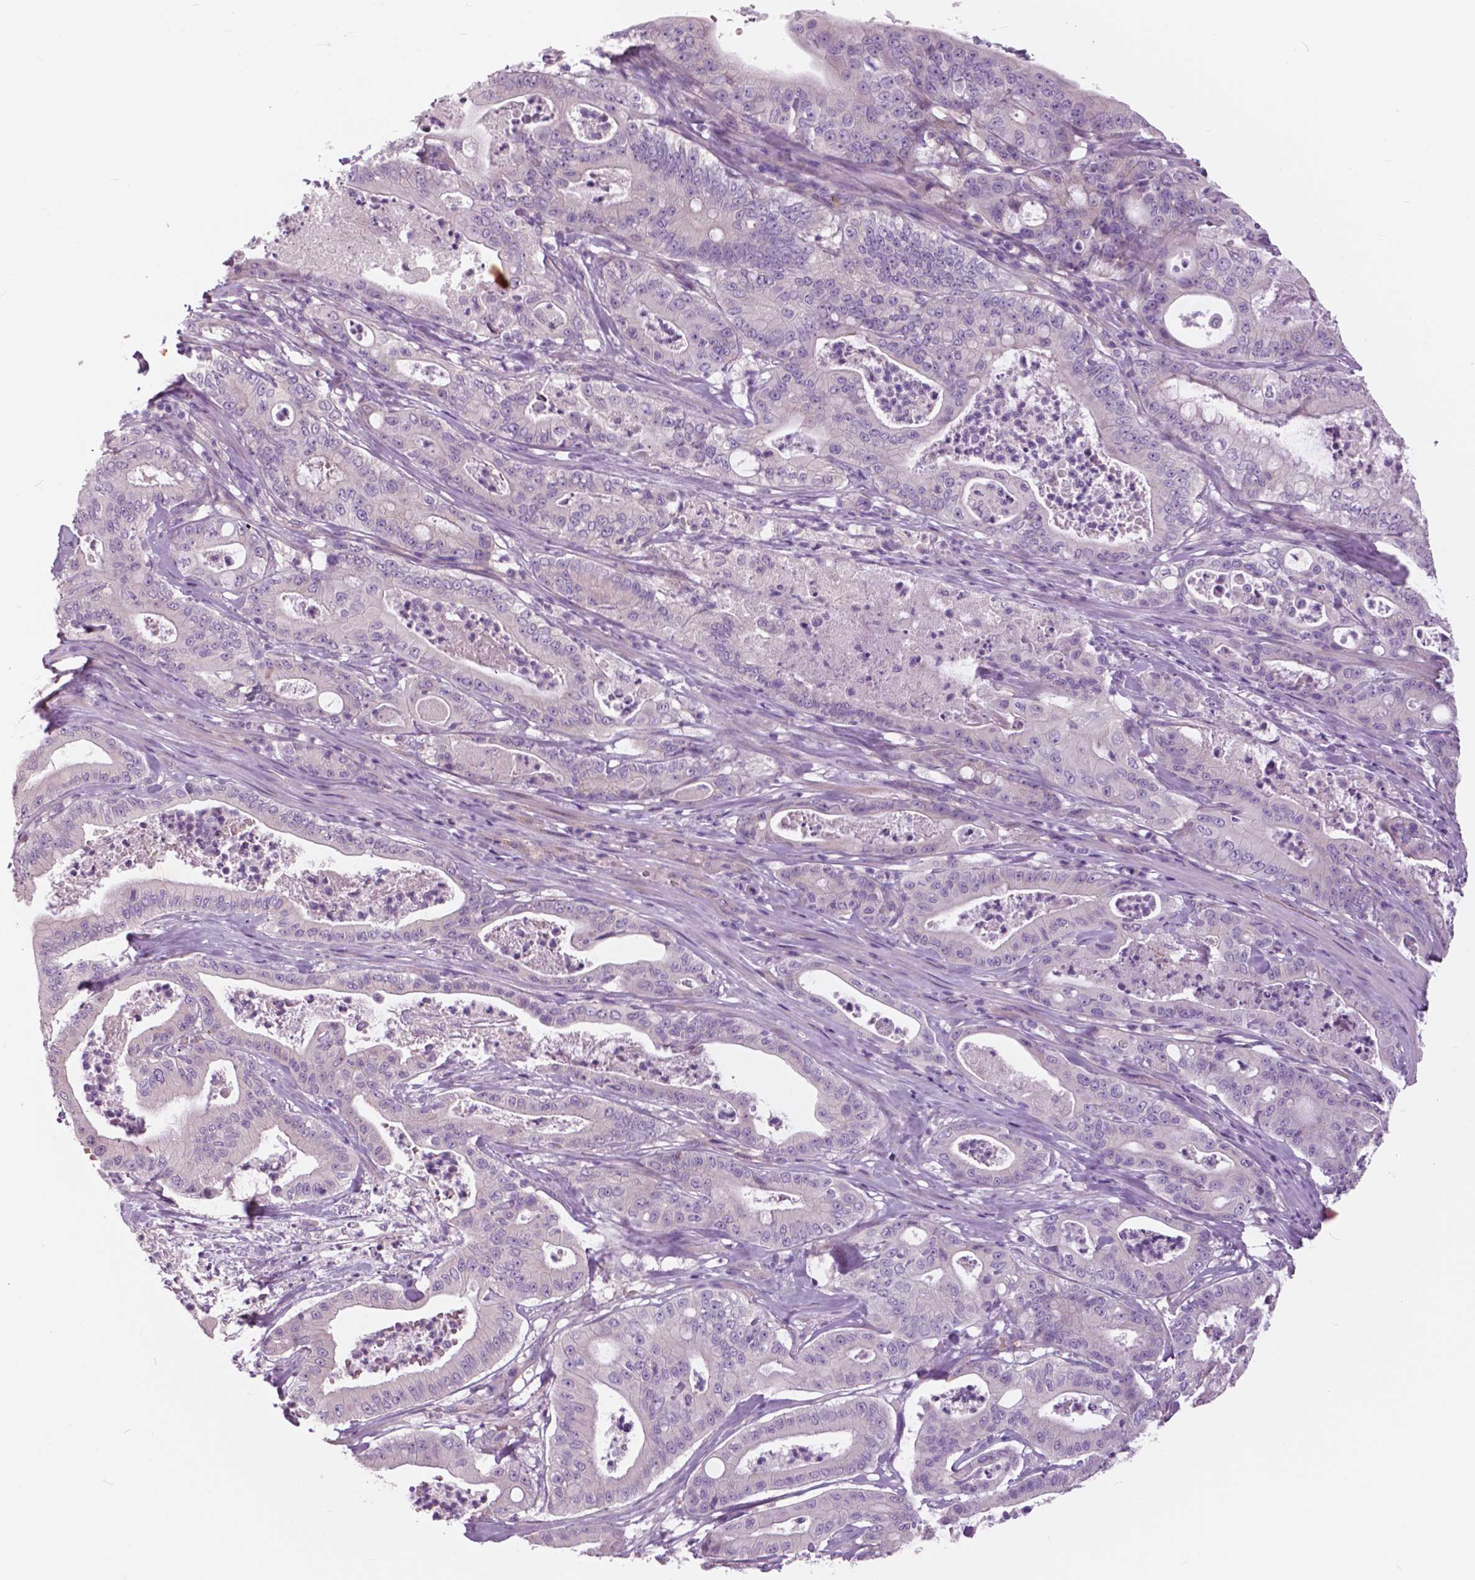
{"staining": {"intensity": "negative", "quantity": "none", "location": "none"}, "tissue": "pancreatic cancer", "cell_type": "Tumor cells", "image_type": "cancer", "snomed": [{"axis": "morphology", "description": "Adenocarcinoma, NOS"}, {"axis": "topography", "description": "Pancreas"}], "caption": "Immunohistochemistry photomicrograph of neoplastic tissue: human pancreatic adenocarcinoma stained with DAB displays no significant protein staining in tumor cells.", "gene": "SERPINI1", "patient": {"sex": "male", "age": 71}}